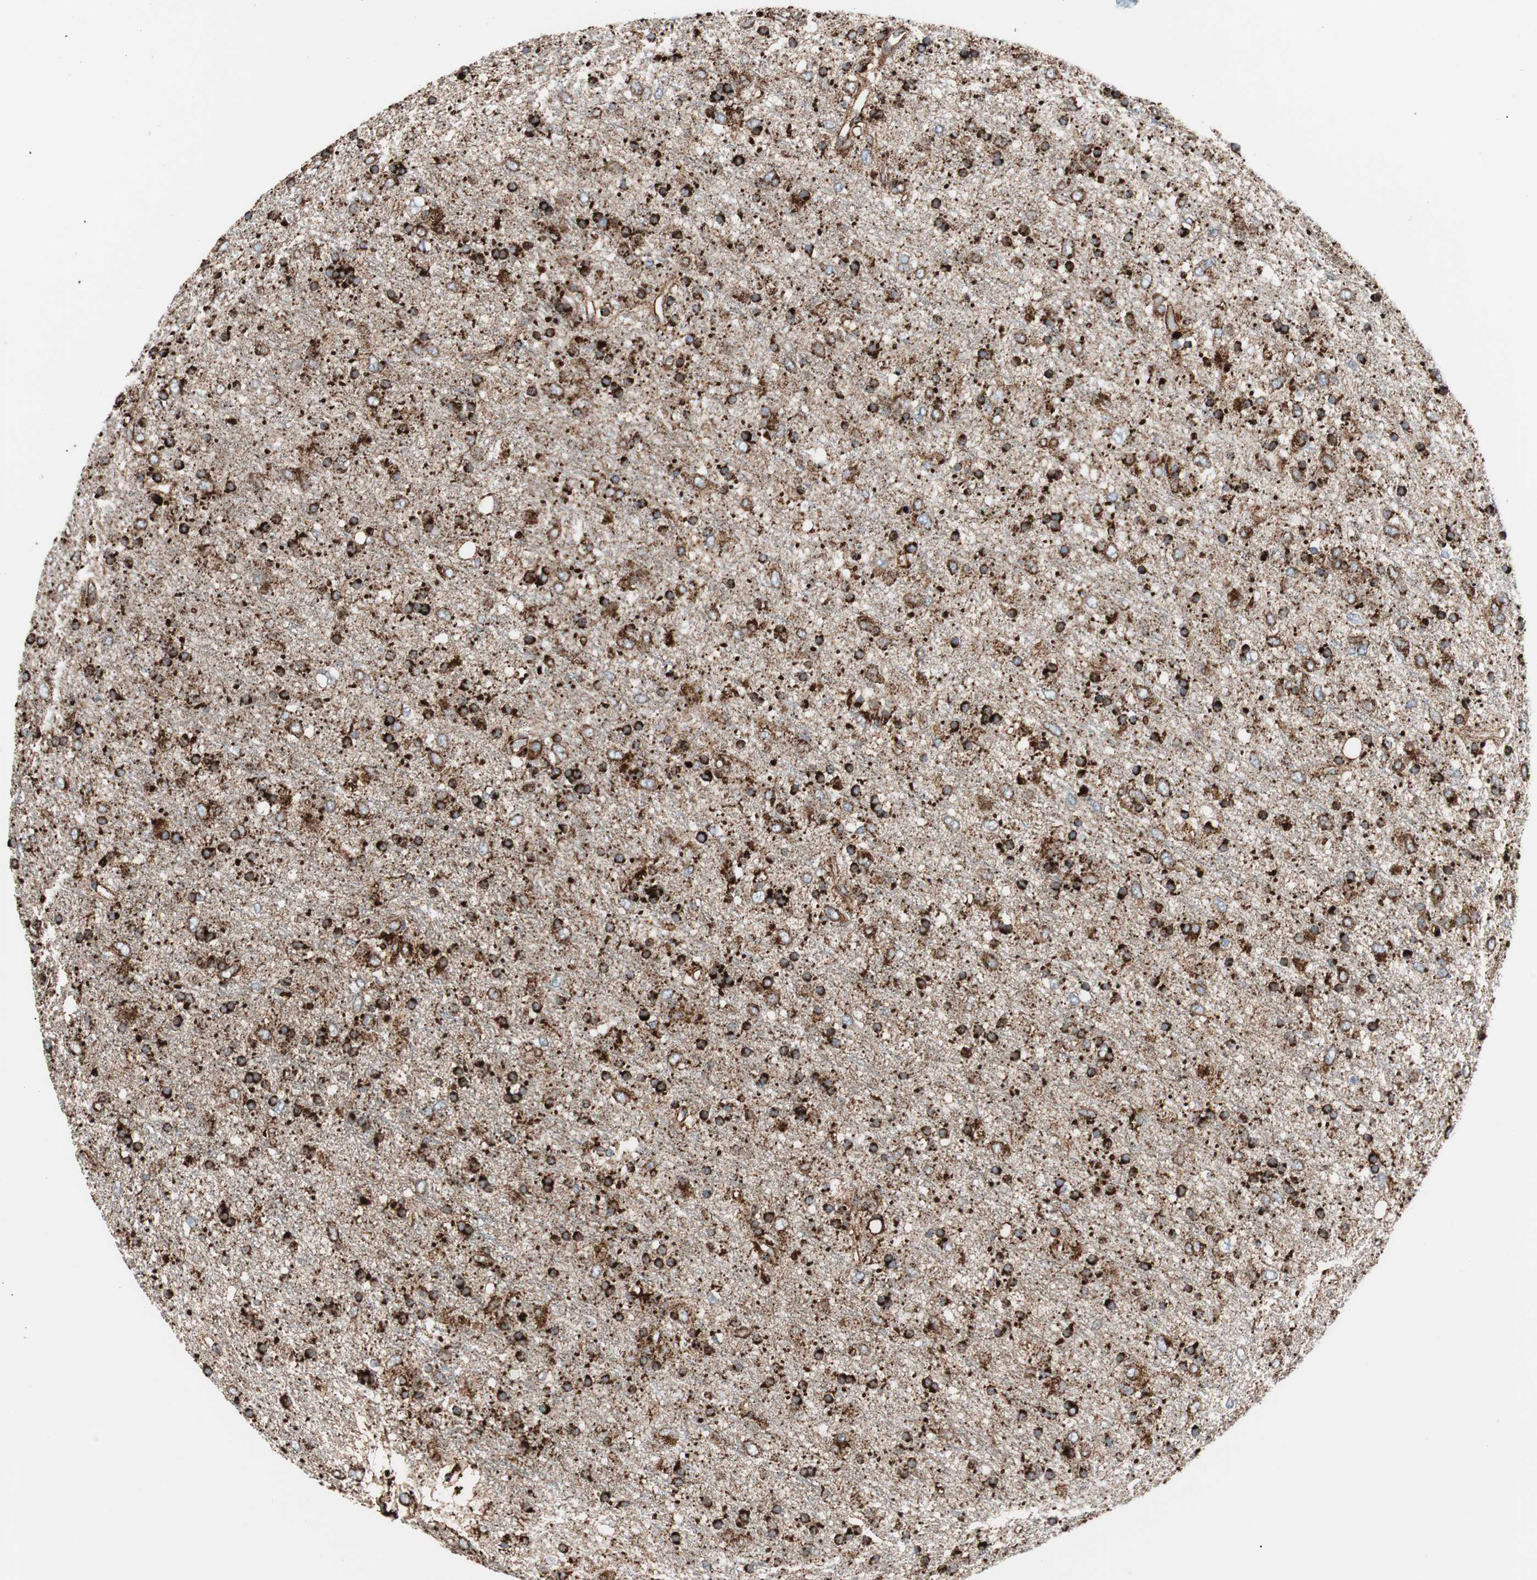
{"staining": {"intensity": "strong", "quantity": ">75%", "location": "cytoplasmic/membranous"}, "tissue": "glioma", "cell_type": "Tumor cells", "image_type": "cancer", "snomed": [{"axis": "morphology", "description": "Glioma, malignant, Low grade"}, {"axis": "topography", "description": "Brain"}], "caption": "Low-grade glioma (malignant) was stained to show a protein in brown. There is high levels of strong cytoplasmic/membranous staining in approximately >75% of tumor cells.", "gene": "LAMP1", "patient": {"sex": "male", "age": 77}}